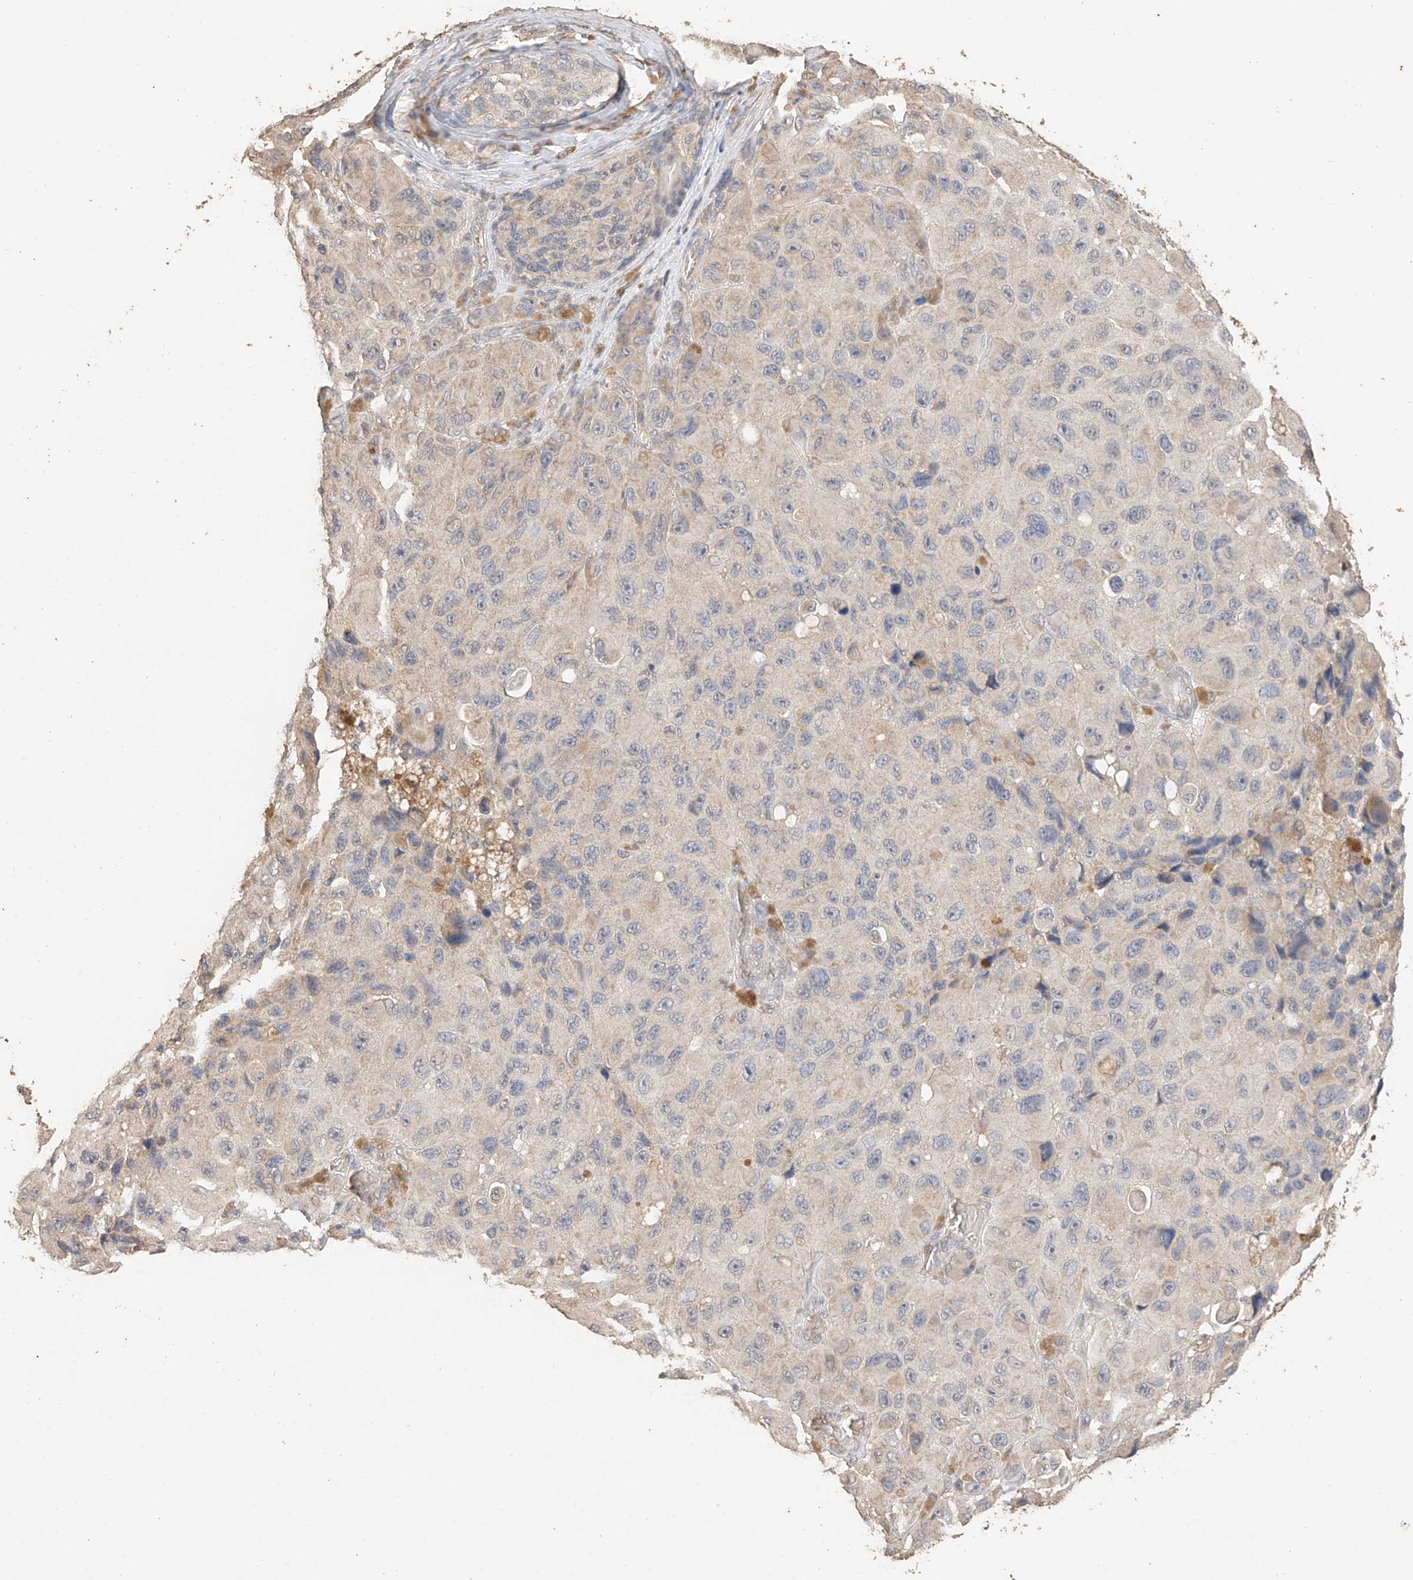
{"staining": {"intensity": "negative", "quantity": "none", "location": "none"}, "tissue": "melanoma", "cell_type": "Tumor cells", "image_type": "cancer", "snomed": [{"axis": "morphology", "description": "Malignant melanoma, NOS"}, {"axis": "topography", "description": "Skin"}], "caption": "IHC of human melanoma shows no expression in tumor cells.", "gene": "IL22RA2", "patient": {"sex": "female", "age": 73}}